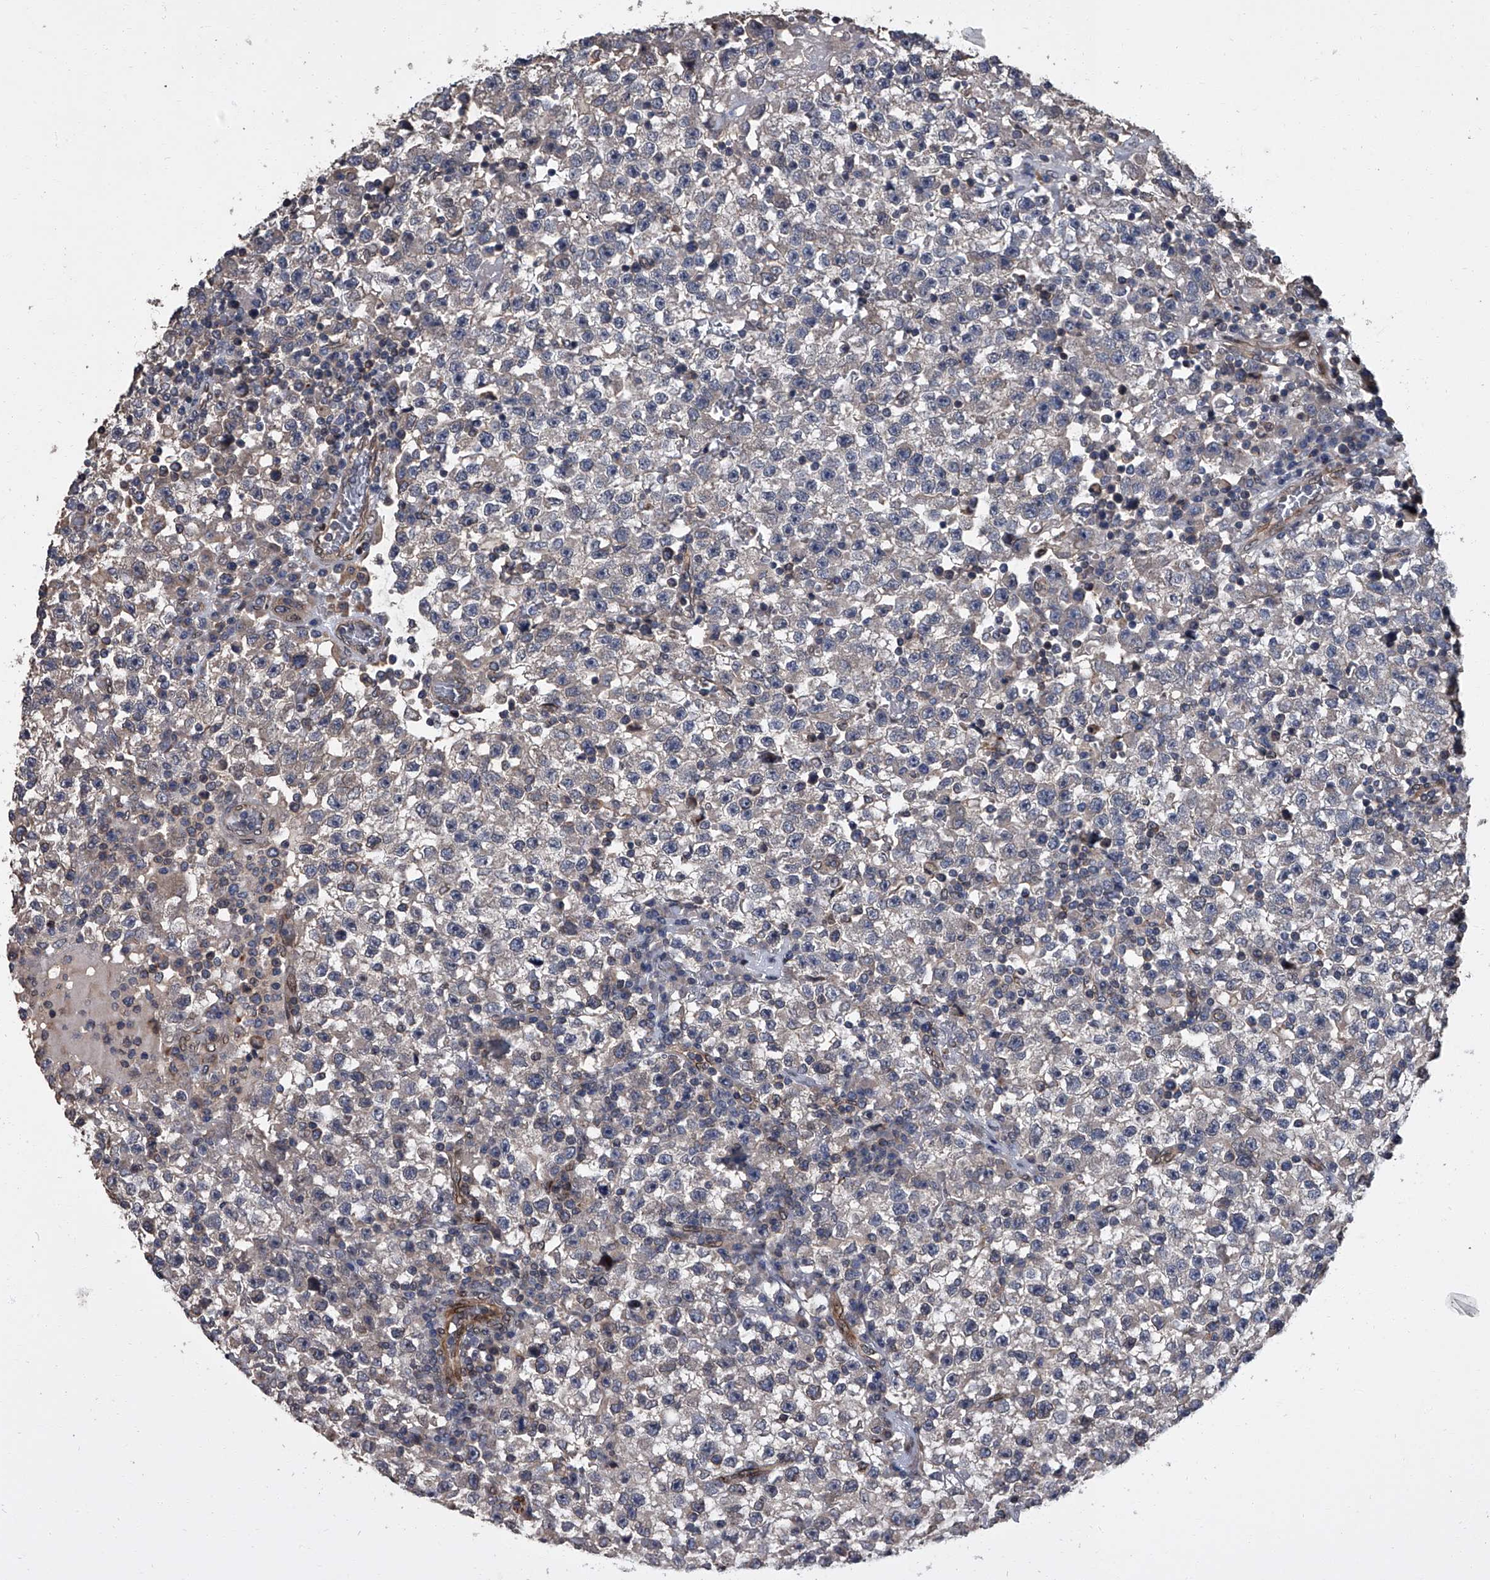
{"staining": {"intensity": "negative", "quantity": "none", "location": "none"}, "tissue": "testis cancer", "cell_type": "Tumor cells", "image_type": "cancer", "snomed": [{"axis": "morphology", "description": "Seminoma, NOS"}, {"axis": "topography", "description": "Testis"}], "caption": "High magnification brightfield microscopy of testis cancer (seminoma) stained with DAB (3,3'-diaminobenzidine) (brown) and counterstained with hematoxylin (blue): tumor cells show no significant staining.", "gene": "LRRC8C", "patient": {"sex": "male", "age": 22}}